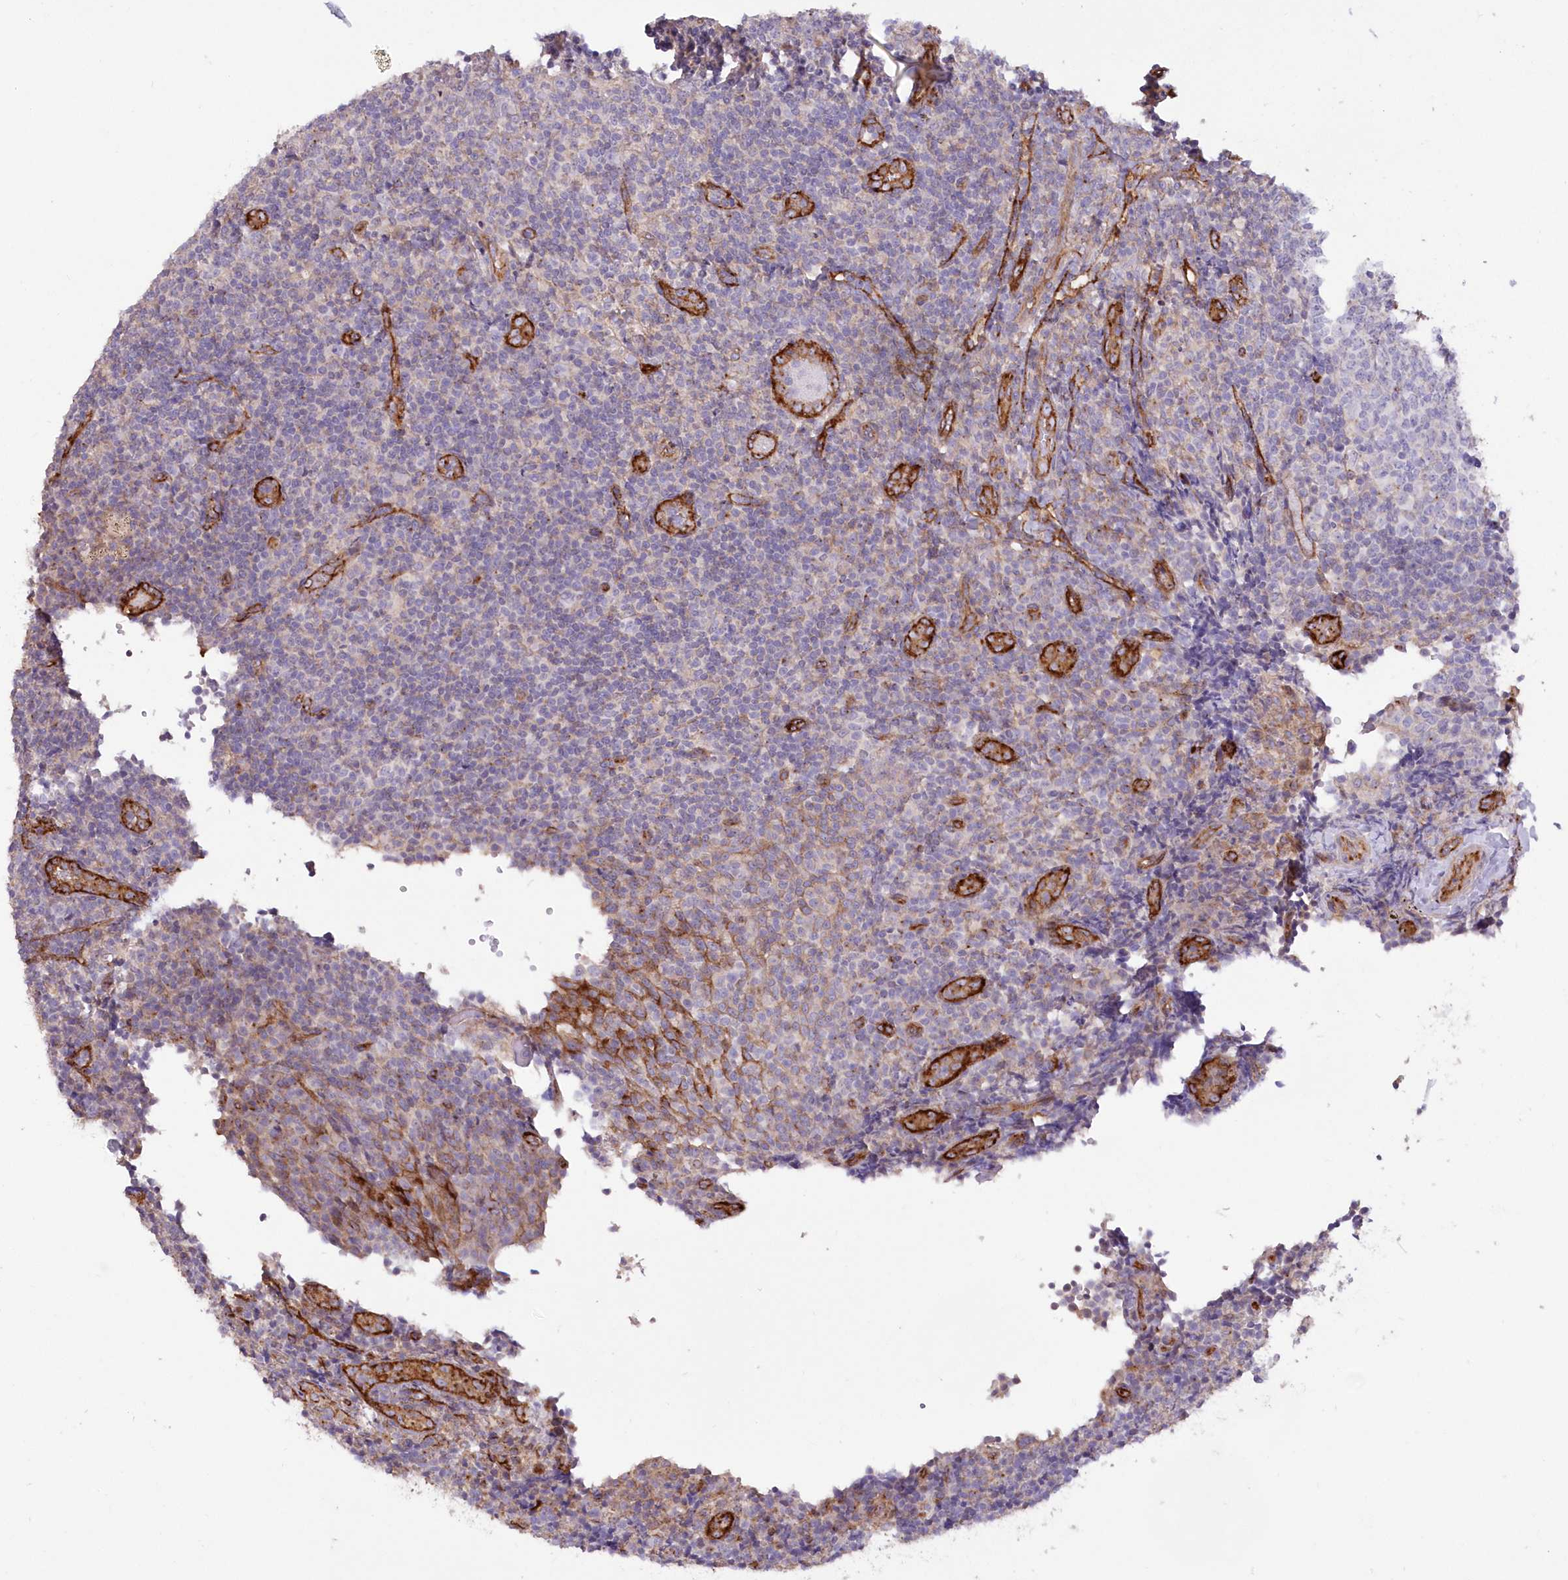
{"staining": {"intensity": "negative", "quantity": "none", "location": "none"}, "tissue": "tonsil", "cell_type": "Germinal center cells", "image_type": "normal", "snomed": [{"axis": "morphology", "description": "Normal tissue, NOS"}, {"axis": "topography", "description": "Tonsil"}], "caption": "Image shows no protein staining in germinal center cells of normal tonsil. (Immunohistochemistry, brightfield microscopy, high magnification).", "gene": "RAB11FIP5", "patient": {"sex": "female", "age": 19}}